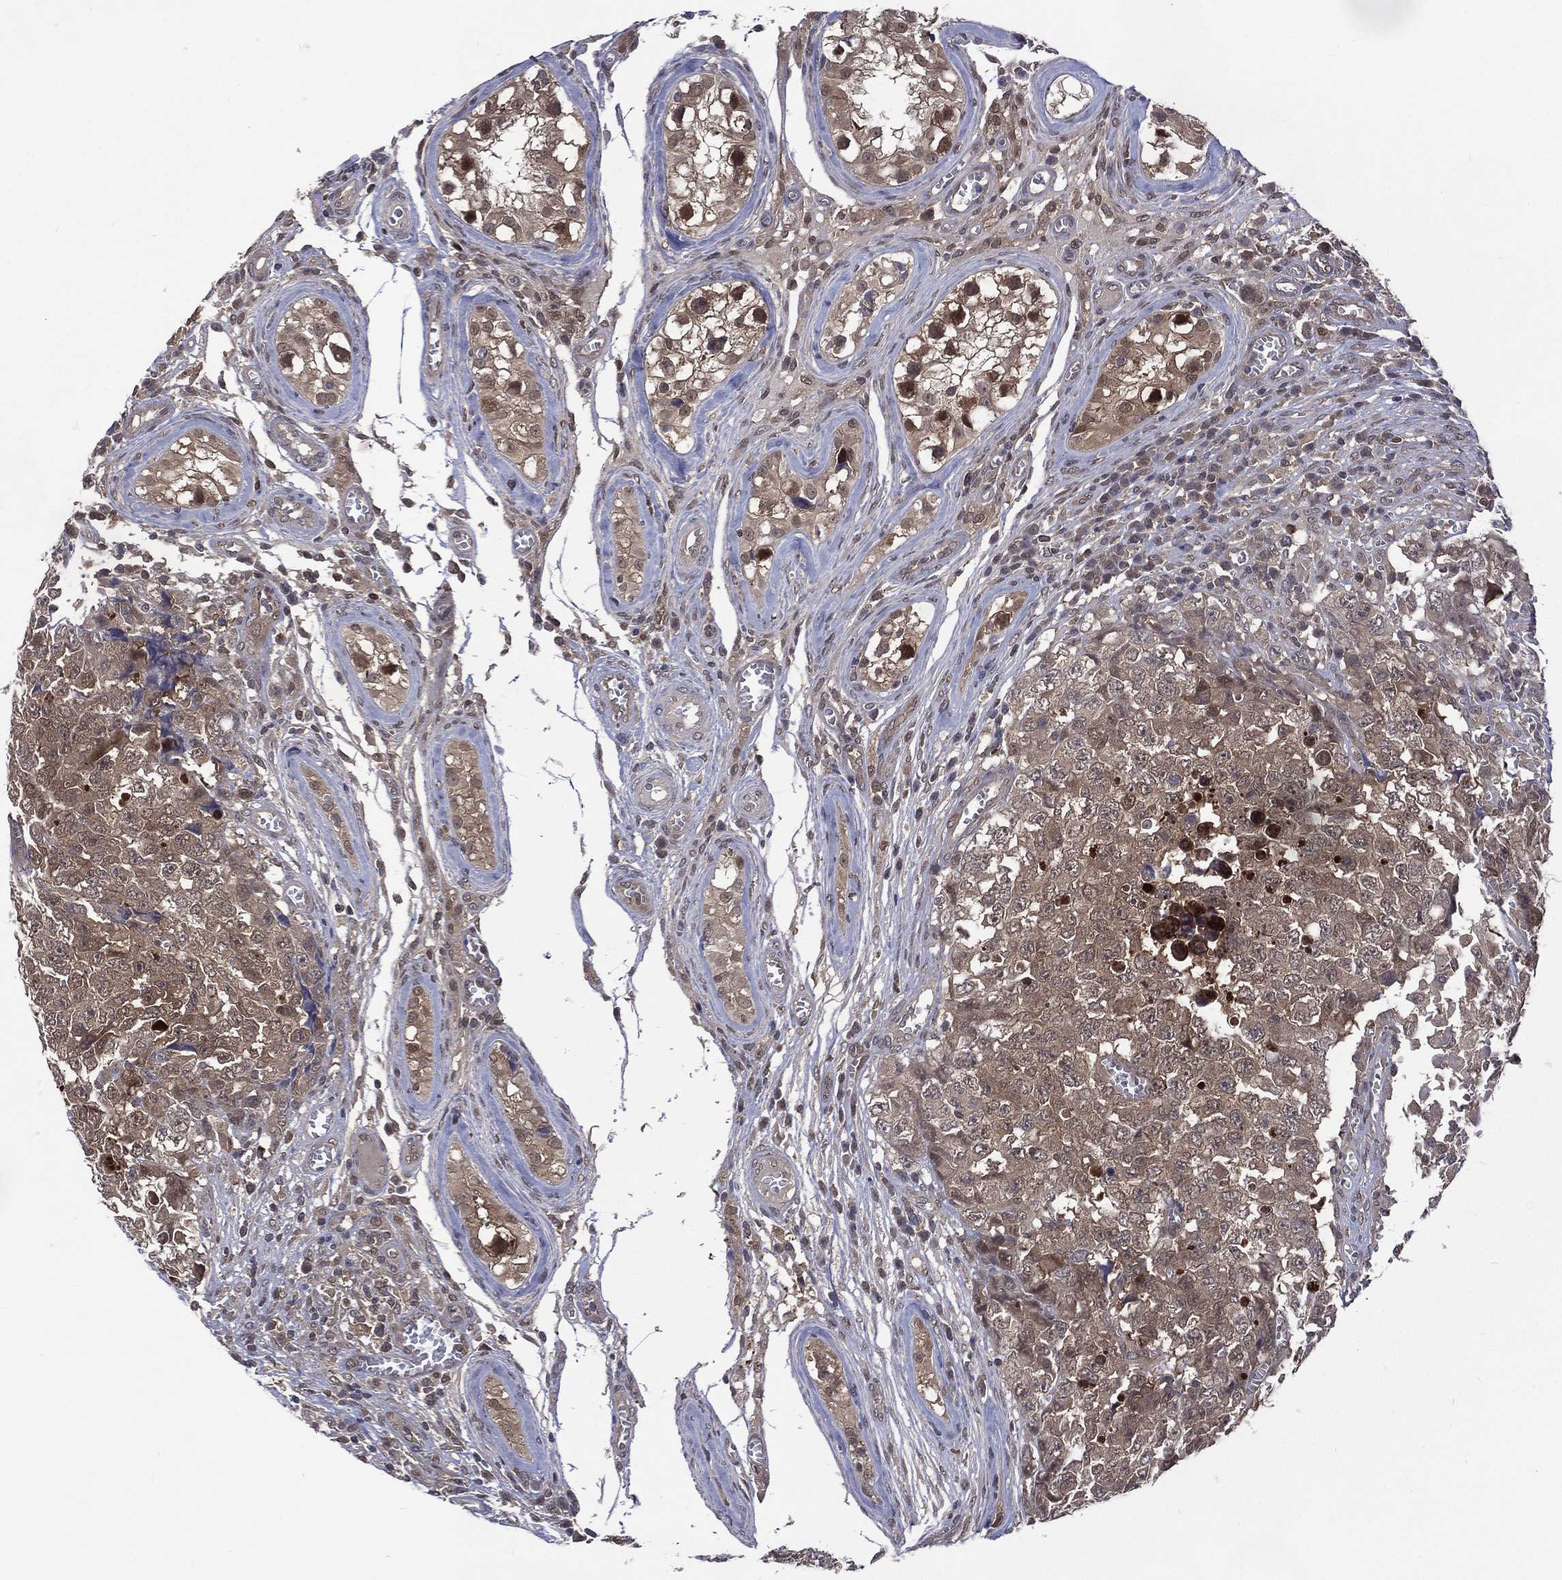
{"staining": {"intensity": "weak", "quantity": "25%-75%", "location": "cytoplasmic/membranous"}, "tissue": "testis cancer", "cell_type": "Tumor cells", "image_type": "cancer", "snomed": [{"axis": "morphology", "description": "Carcinoma, Embryonal, NOS"}, {"axis": "topography", "description": "Testis"}], "caption": "Protein expression analysis of testis cancer (embryonal carcinoma) exhibits weak cytoplasmic/membranous positivity in about 25%-75% of tumor cells. The protein is shown in brown color, while the nuclei are stained blue.", "gene": "MTAP", "patient": {"sex": "male", "age": 23}}